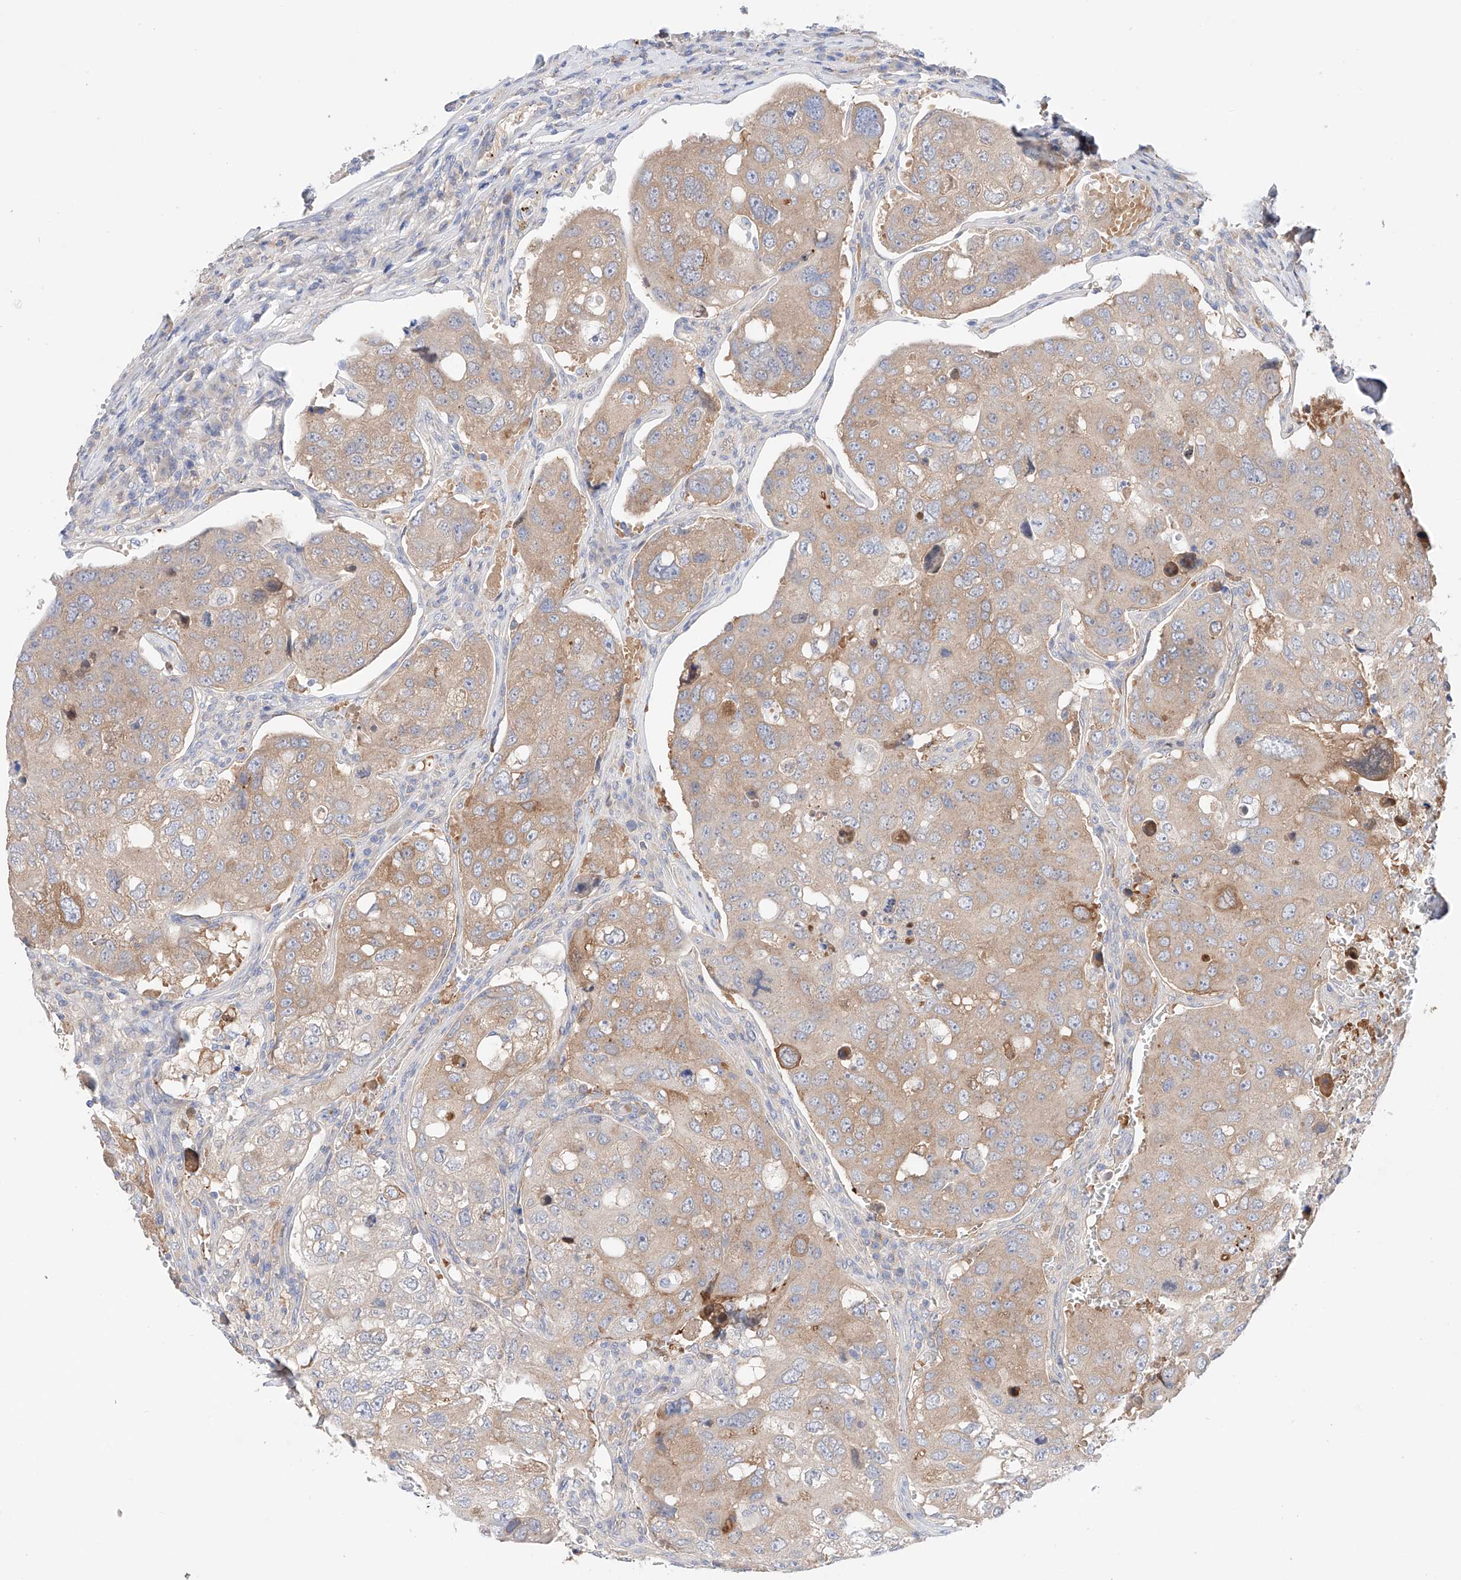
{"staining": {"intensity": "moderate", "quantity": ">75%", "location": "cytoplasmic/membranous"}, "tissue": "urothelial cancer", "cell_type": "Tumor cells", "image_type": "cancer", "snomed": [{"axis": "morphology", "description": "Urothelial carcinoma, High grade"}, {"axis": "topography", "description": "Lymph node"}, {"axis": "topography", "description": "Urinary bladder"}], "caption": "Protein expression analysis of high-grade urothelial carcinoma displays moderate cytoplasmic/membranous expression in about >75% of tumor cells.", "gene": "PGGT1B", "patient": {"sex": "male", "age": 51}}